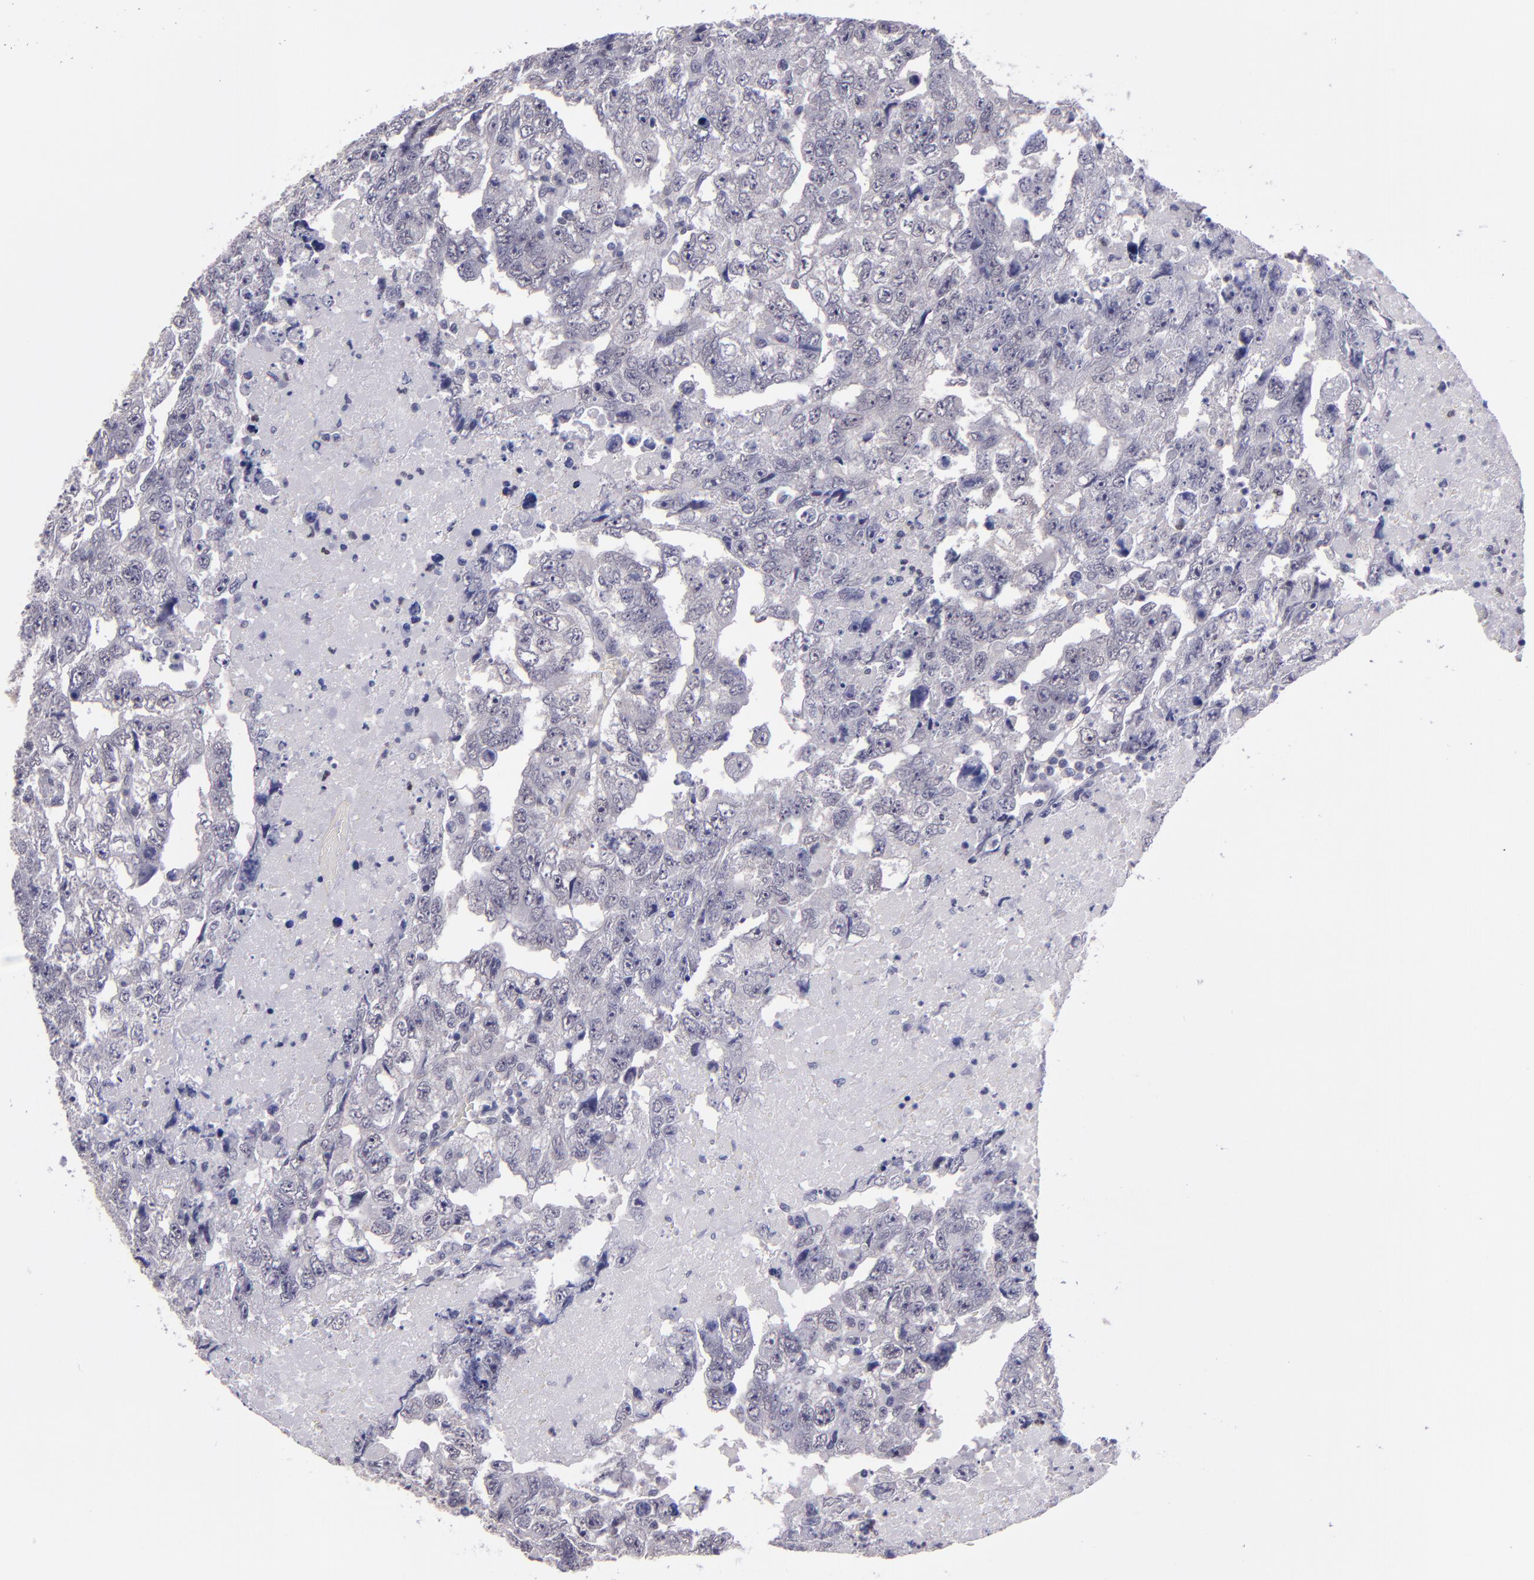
{"staining": {"intensity": "negative", "quantity": "none", "location": "none"}, "tissue": "testis cancer", "cell_type": "Tumor cells", "image_type": "cancer", "snomed": [{"axis": "morphology", "description": "Carcinoma, Embryonal, NOS"}, {"axis": "topography", "description": "Testis"}], "caption": "Immunohistochemistry (IHC) of embryonal carcinoma (testis) reveals no positivity in tumor cells.", "gene": "CEBPE", "patient": {"sex": "male", "age": 36}}